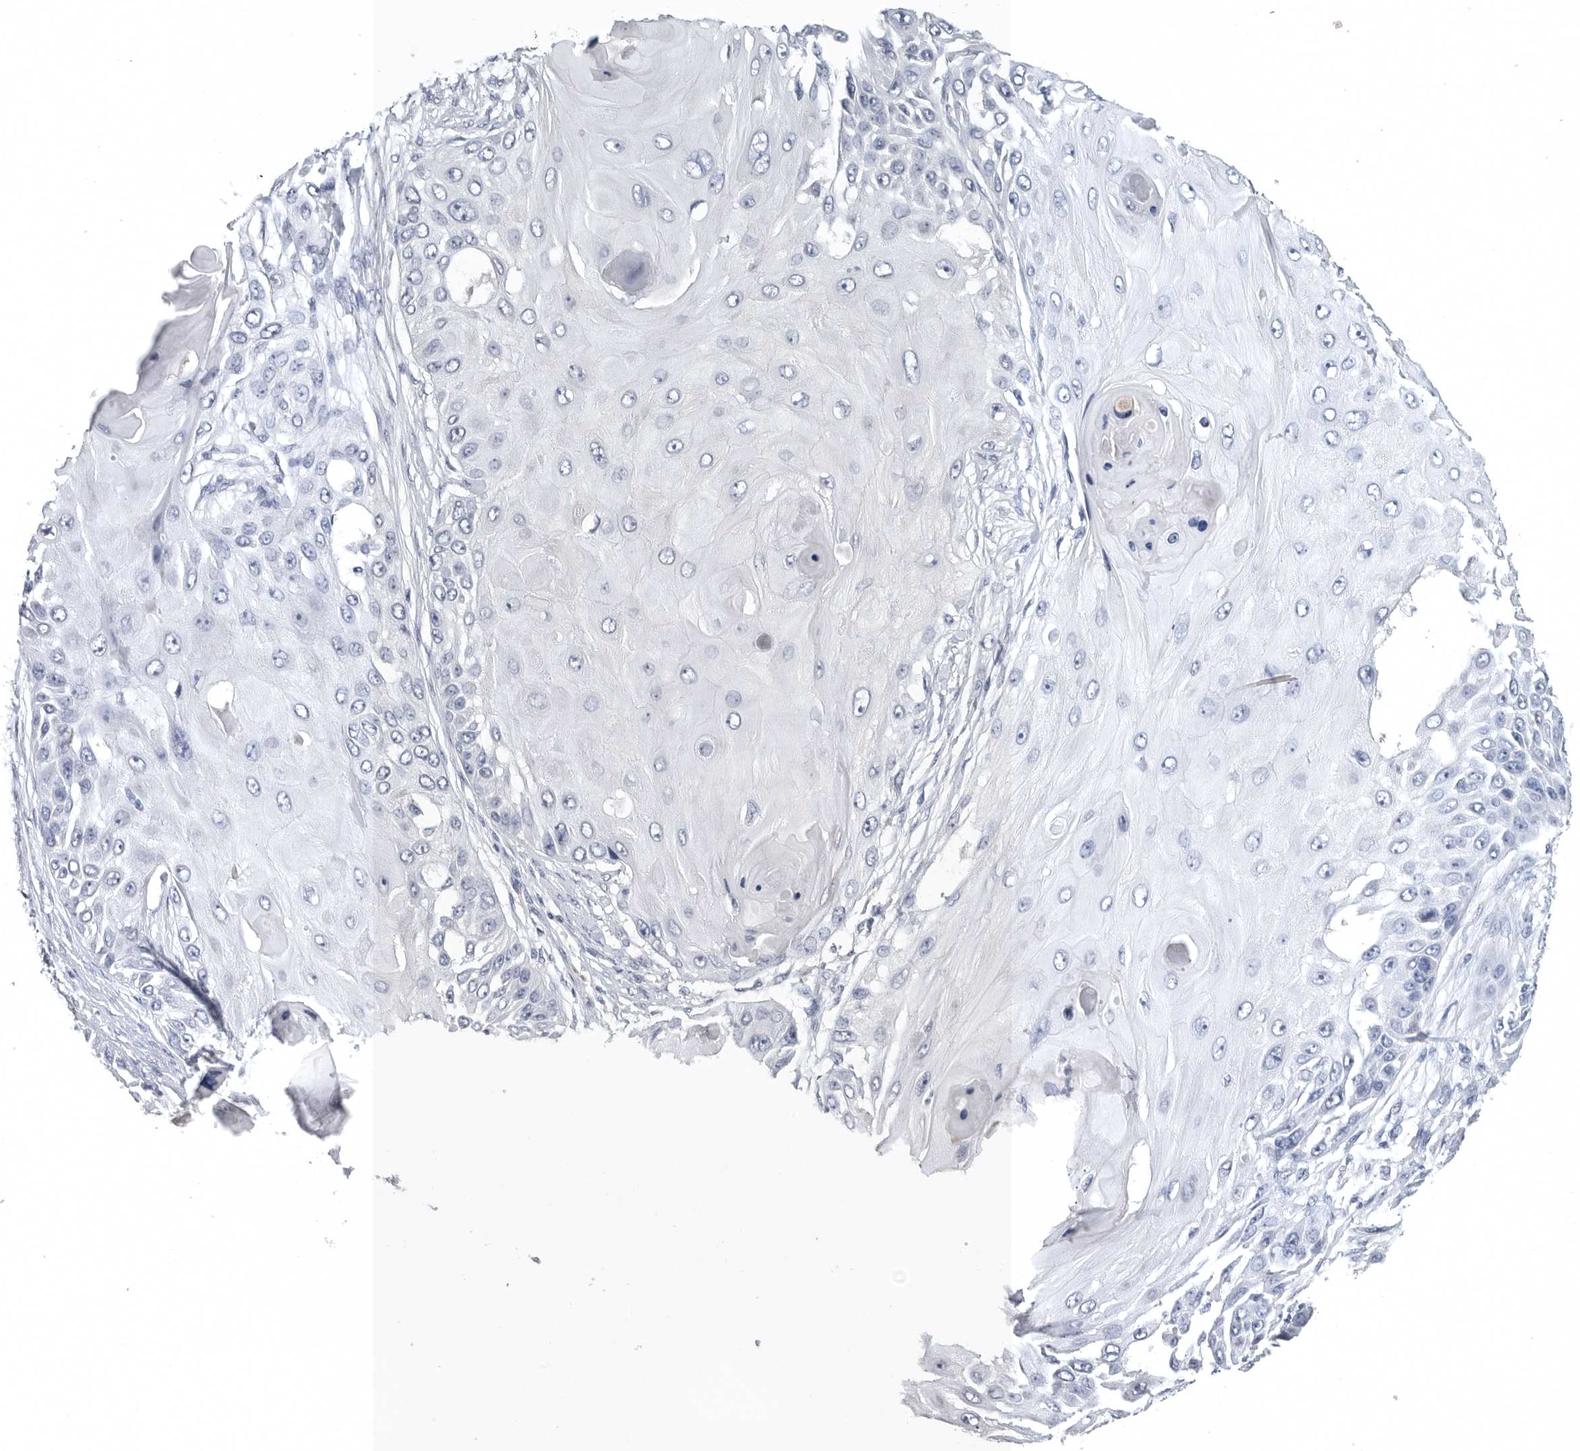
{"staining": {"intensity": "negative", "quantity": "none", "location": "none"}, "tissue": "skin cancer", "cell_type": "Tumor cells", "image_type": "cancer", "snomed": [{"axis": "morphology", "description": "Squamous cell carcinoma, NOS"}, {"axis": "topography", "description": "Skin"}], "caption": "DAB immunohistochemical staining of human skin squamous cell carcinoma shows no significant staining in tumor cells.", "gene": "TIMP1", "patient": {"sex": "female", "age": 44}}